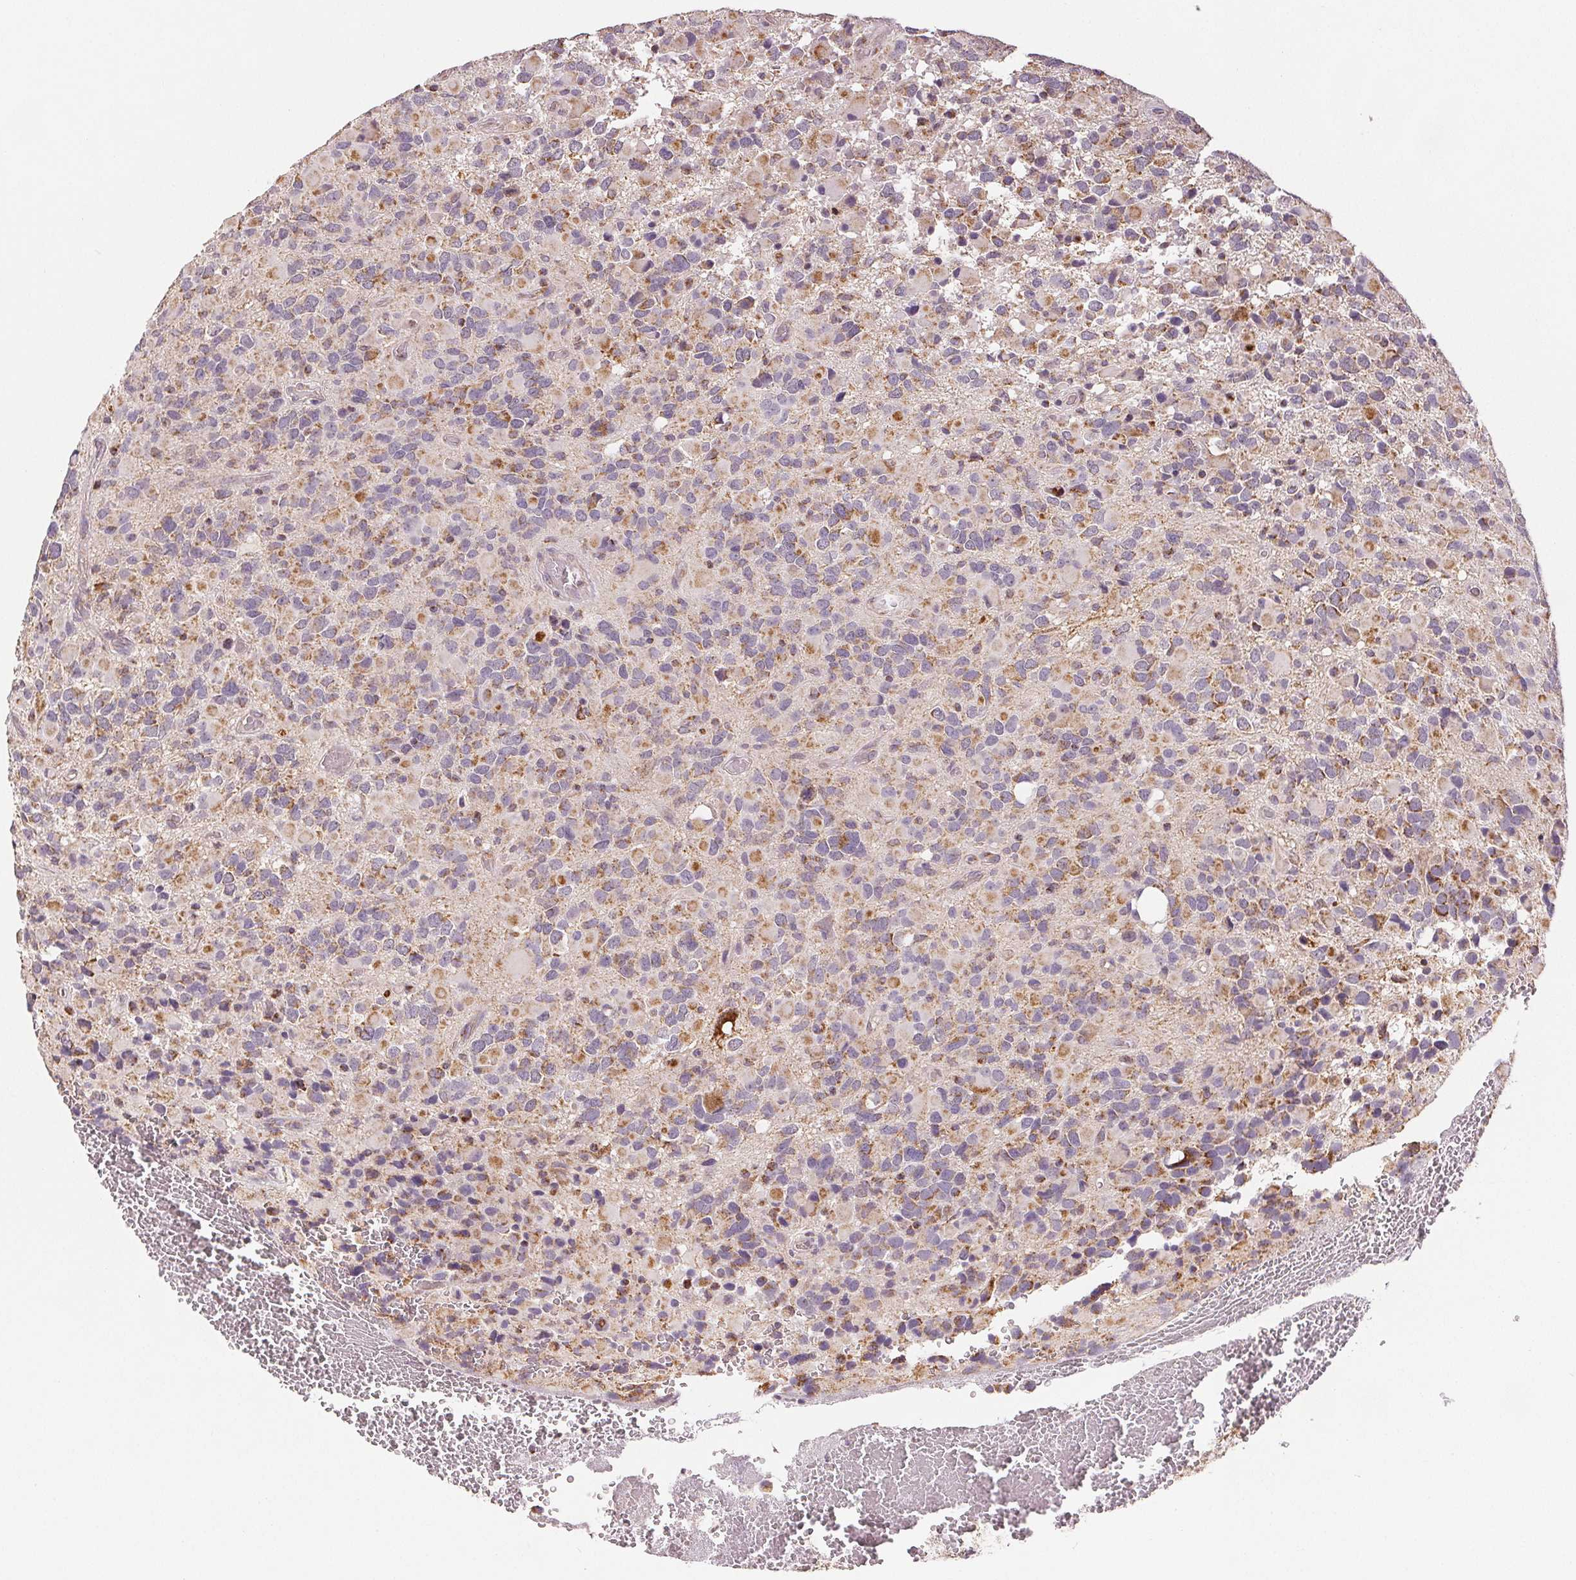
{"staining": {"intensity": "moderate", "quantity": "<25%", "location": "cytoplasmic/membranous"}, "tissue": "glioma", "cell_type": "Tumor cells", "image_type": "cancer", "snomed": [{"axis": "morphology", "description": "Glioma, malignant, High grade"}, {"axis": "topography", "description": "Brain"}], "caption": "Moderate cytoplasmic/membranous protein expression is present in about <25% of tumor cells in glioma. Nuclei are stained in blue.", "gene": "SDHB", "patient": {"sex": "female", "age": 40}}